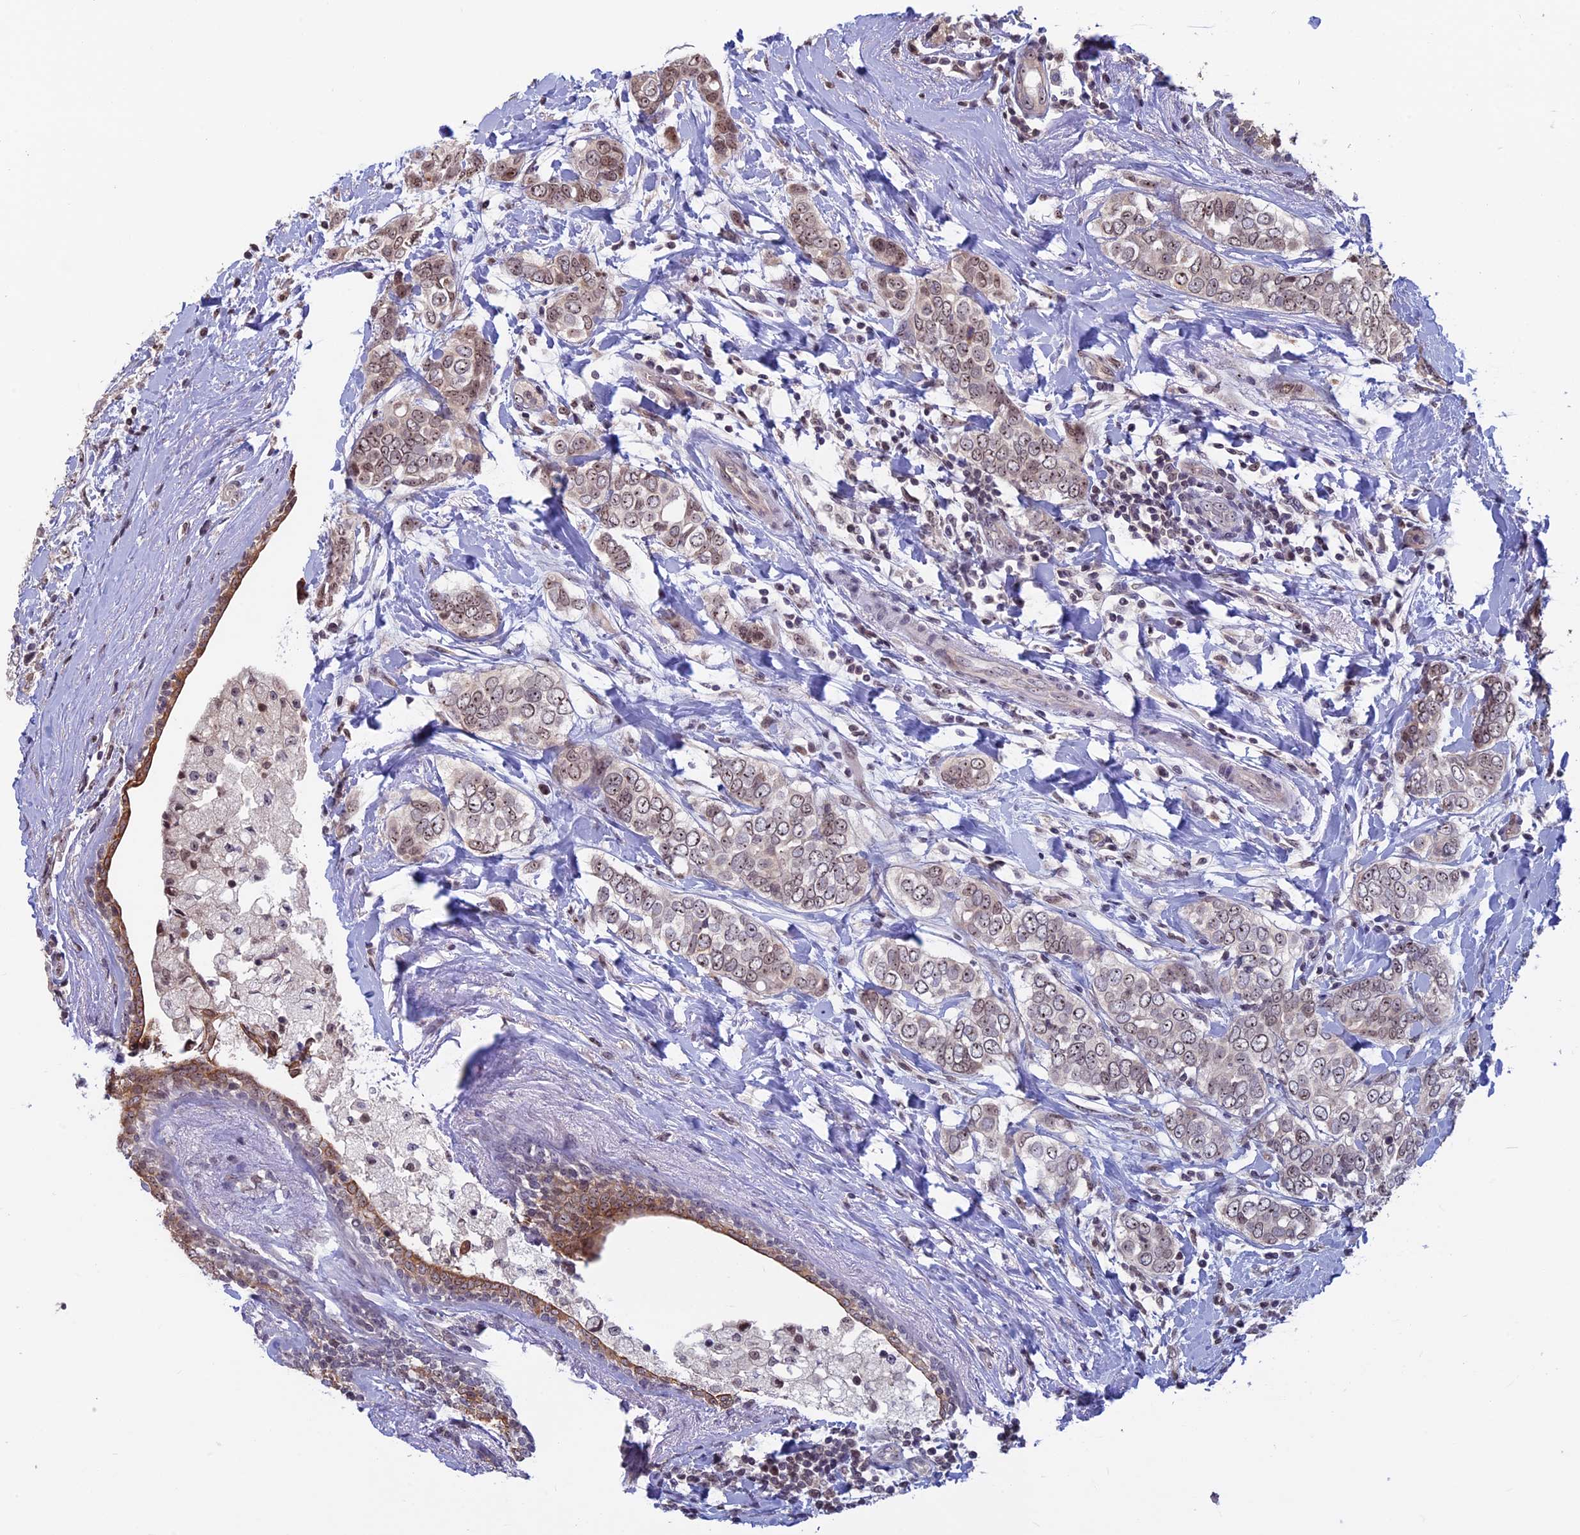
{"staining": {"intensity": "weak", "quantity": ">75%", "location": "nuclear"}, "tissue": "breast cancer", "cell_type": "Tumor cells", "image_type": "cancer", "snomed": [{"axis": "morphology", "description": "Lobular carcinoma"}, {"axis": "topography", "description": "Breast"}], "caption": "Immunohistochemistry (IHC) of breast lobular carcinoma shows low levels of weak nuclear expression in approximately >75% of tumor cells.", "gene": "SPIRE1", "patient": {"sex": "female", "age": 51}}